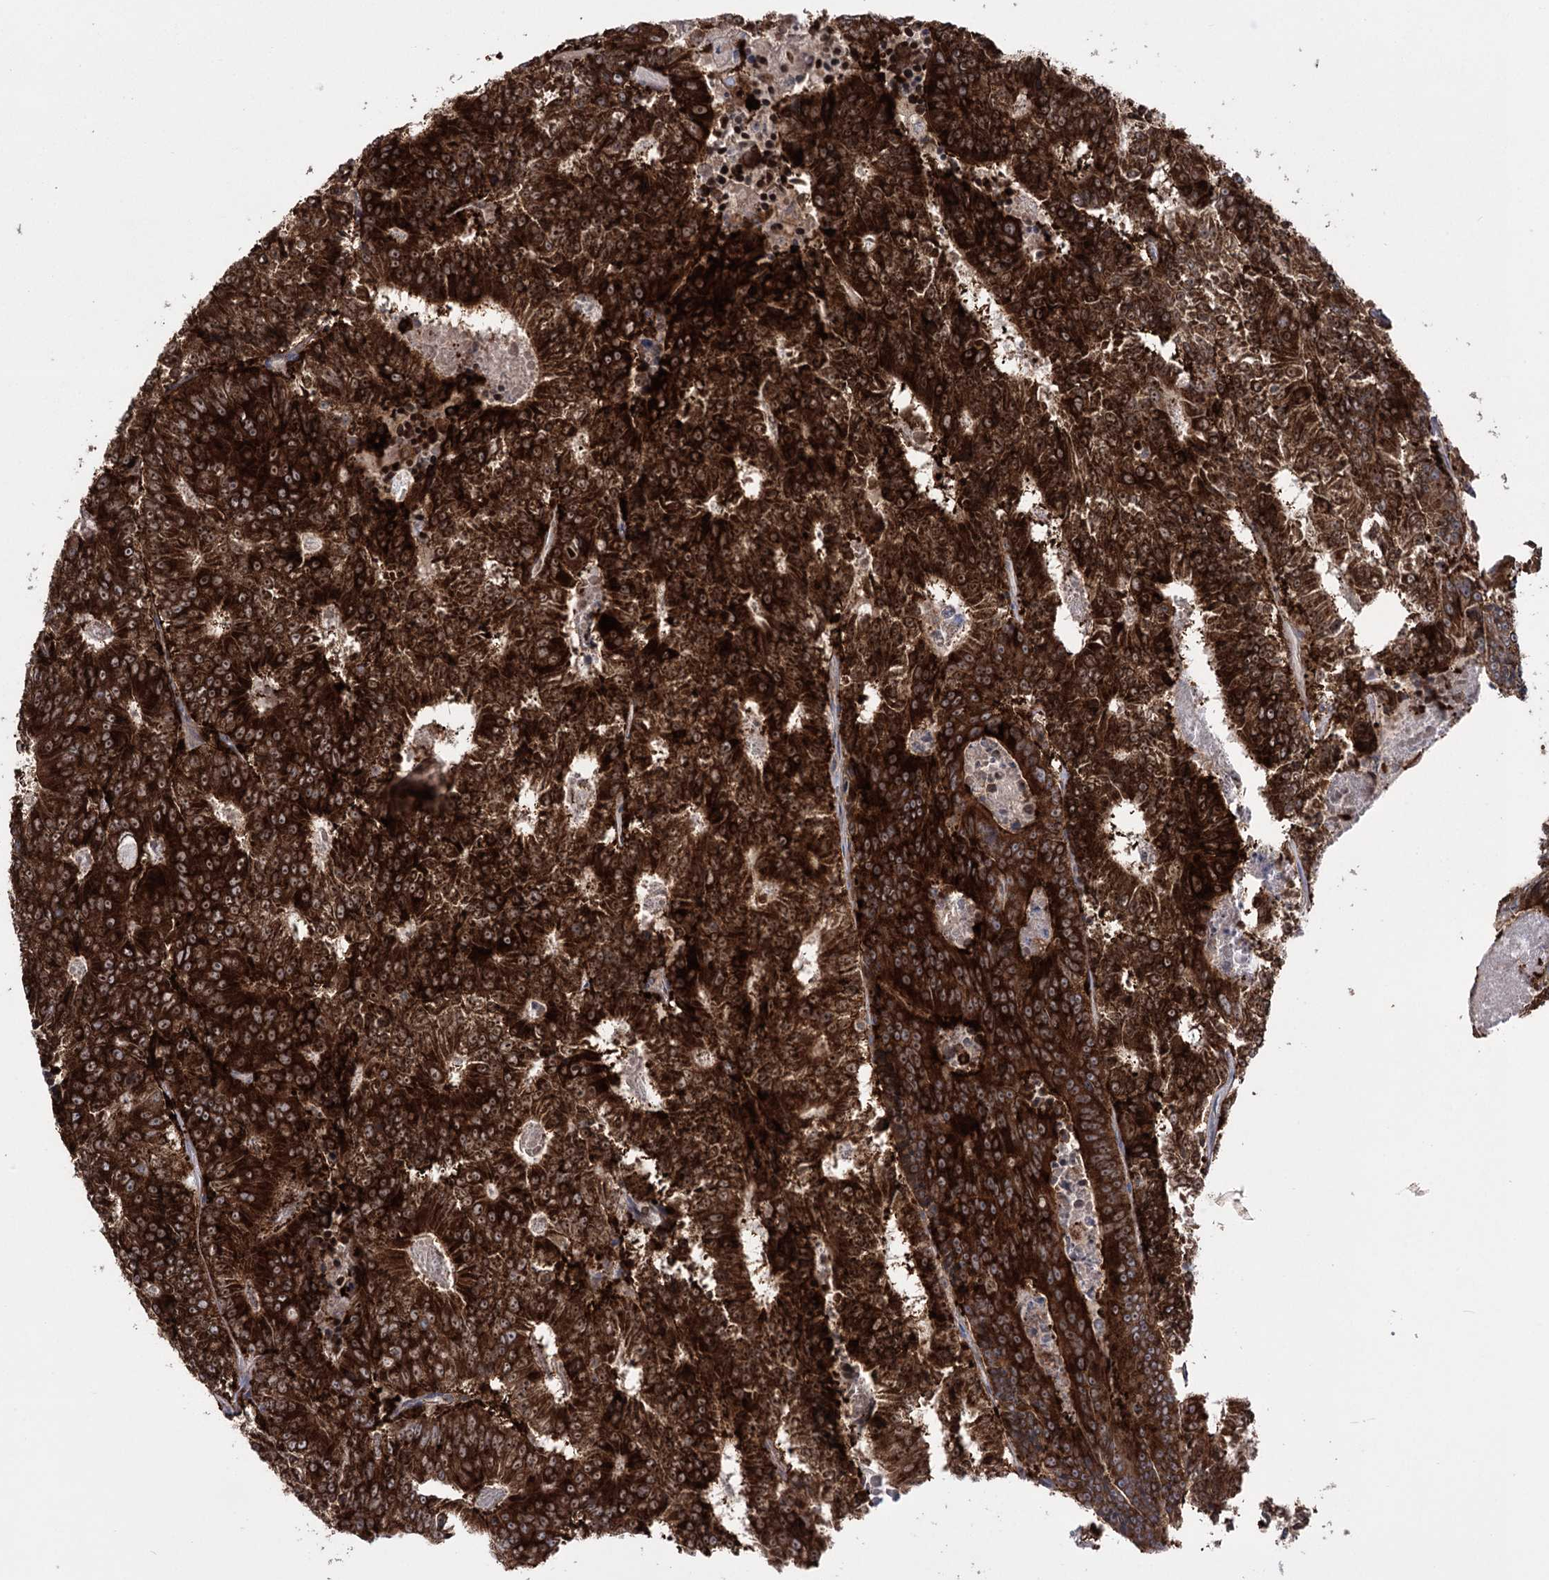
{"staining": {"intensity": "strong", "quantity": ">75%", "location": "cytoplasmic/membranous"}, "tissue": "colorectal cancer", "cell_type": "Tumor cells", "image_type": "cancer", "snomed": [{"axis": "morphology", "description": "Adenocarcinoma, NOS"}, {"axis": "topography", "description": "Colon"}], "caption": "Strong cytoplasmic/membranous expression for a protein is appreciated in approximately >75% of tumor cells of colorectal cancer using IHC.", "gene": "ZNF622", "patient": {"sex": "male", "age": 83}}